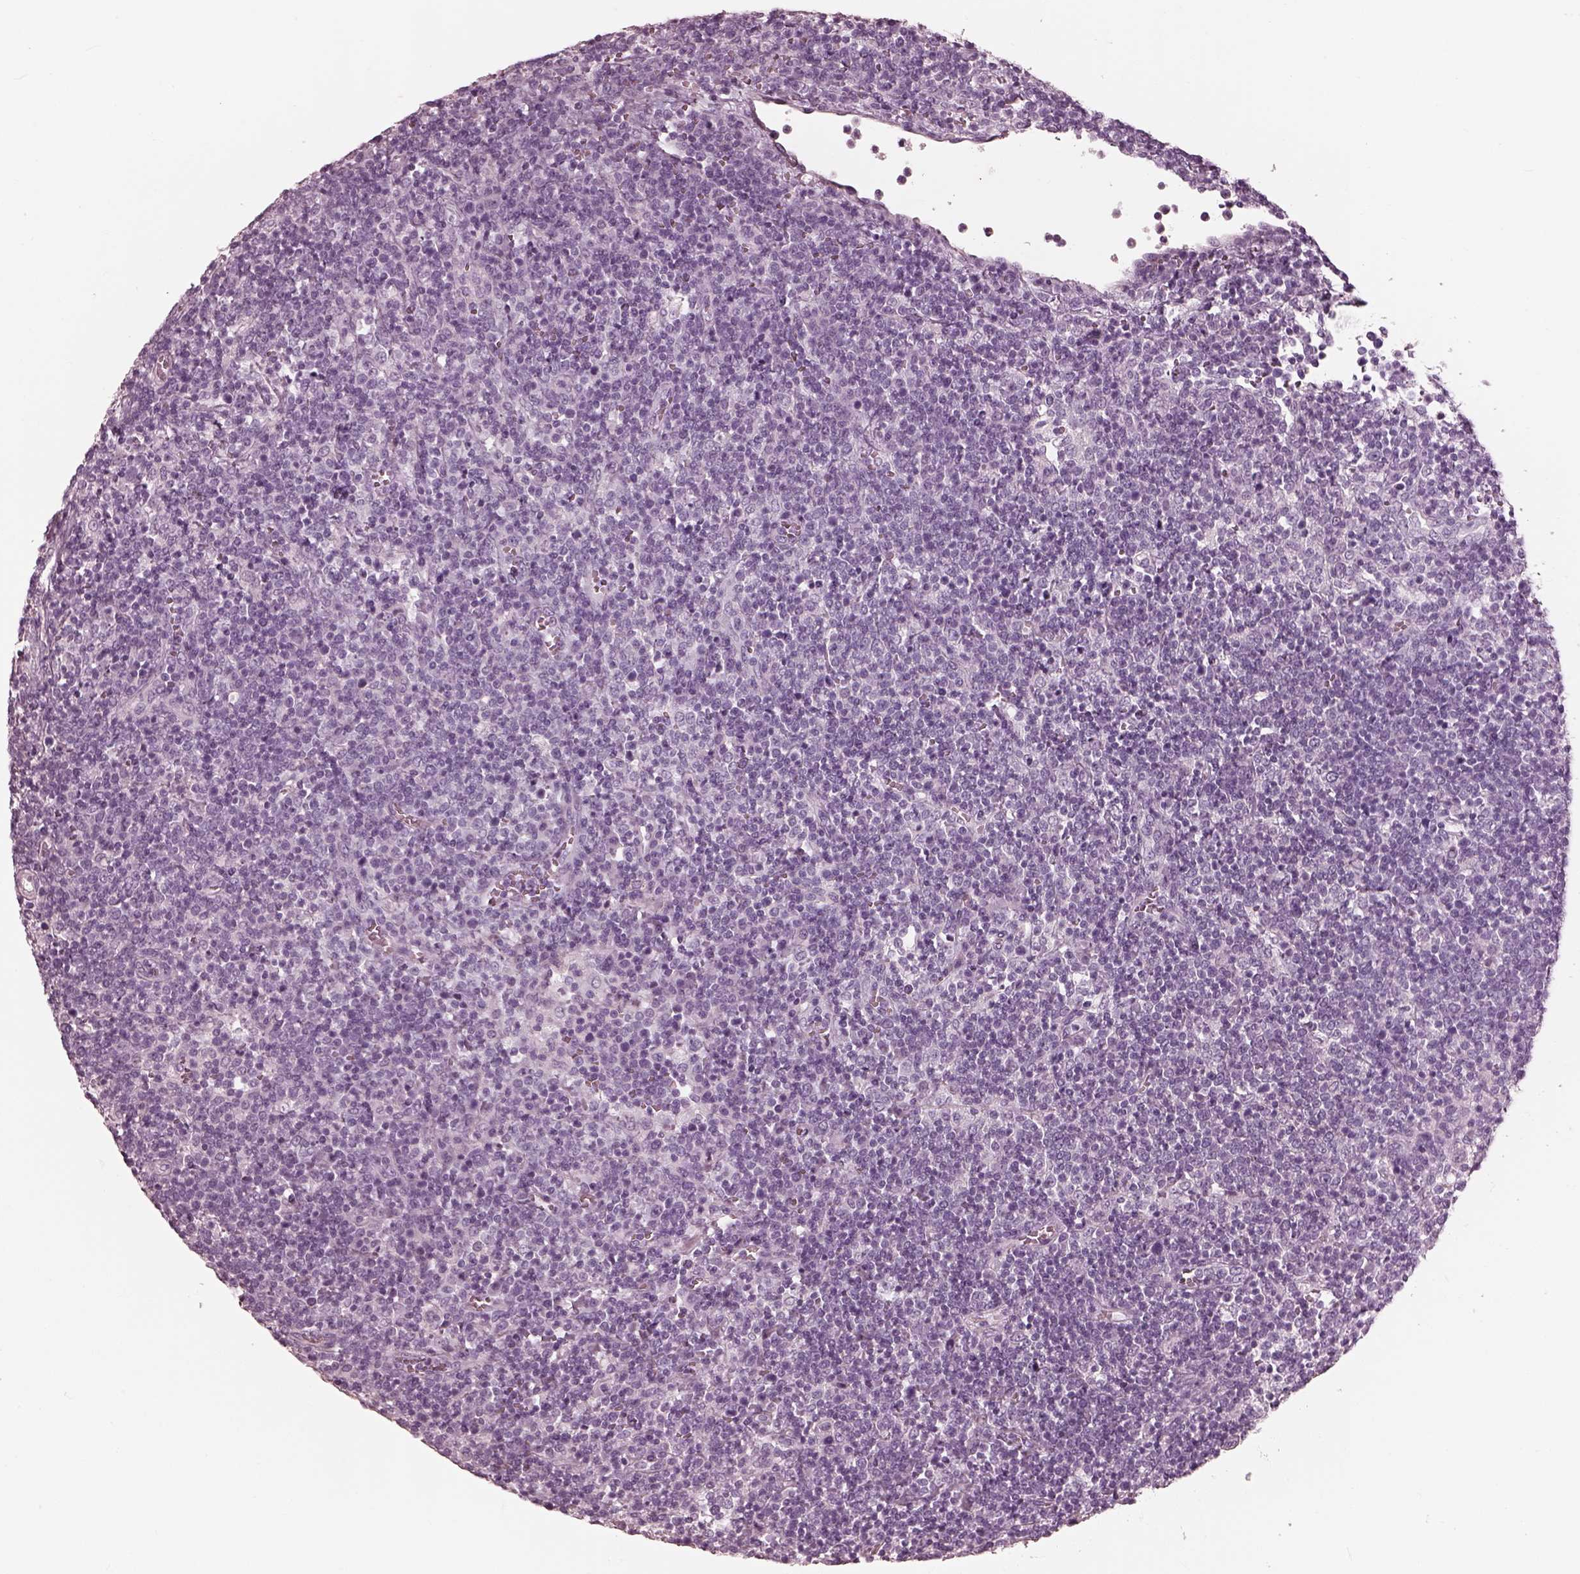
{"staining": {"intensity": "negative", "quantity": "none", "location": "none"}, "tissue": "lymphoma", "cell_type": "Tumor cells", "image_type": "cancer", "snomed": [{"axis": "morphology", "description": "Malignant lymphoma, non-Hodgkin's type, High grade"}, {"axis": "topography", "description": "Lymph node"}], "caption": "This is a photomicrograph of IHC staining of high-grade malignant lymphoma, non-Hodgkin's type, which shows no expression in tumor cells.", "gene": "FABP9", "patient": {"sex": "male", "age": 61}}